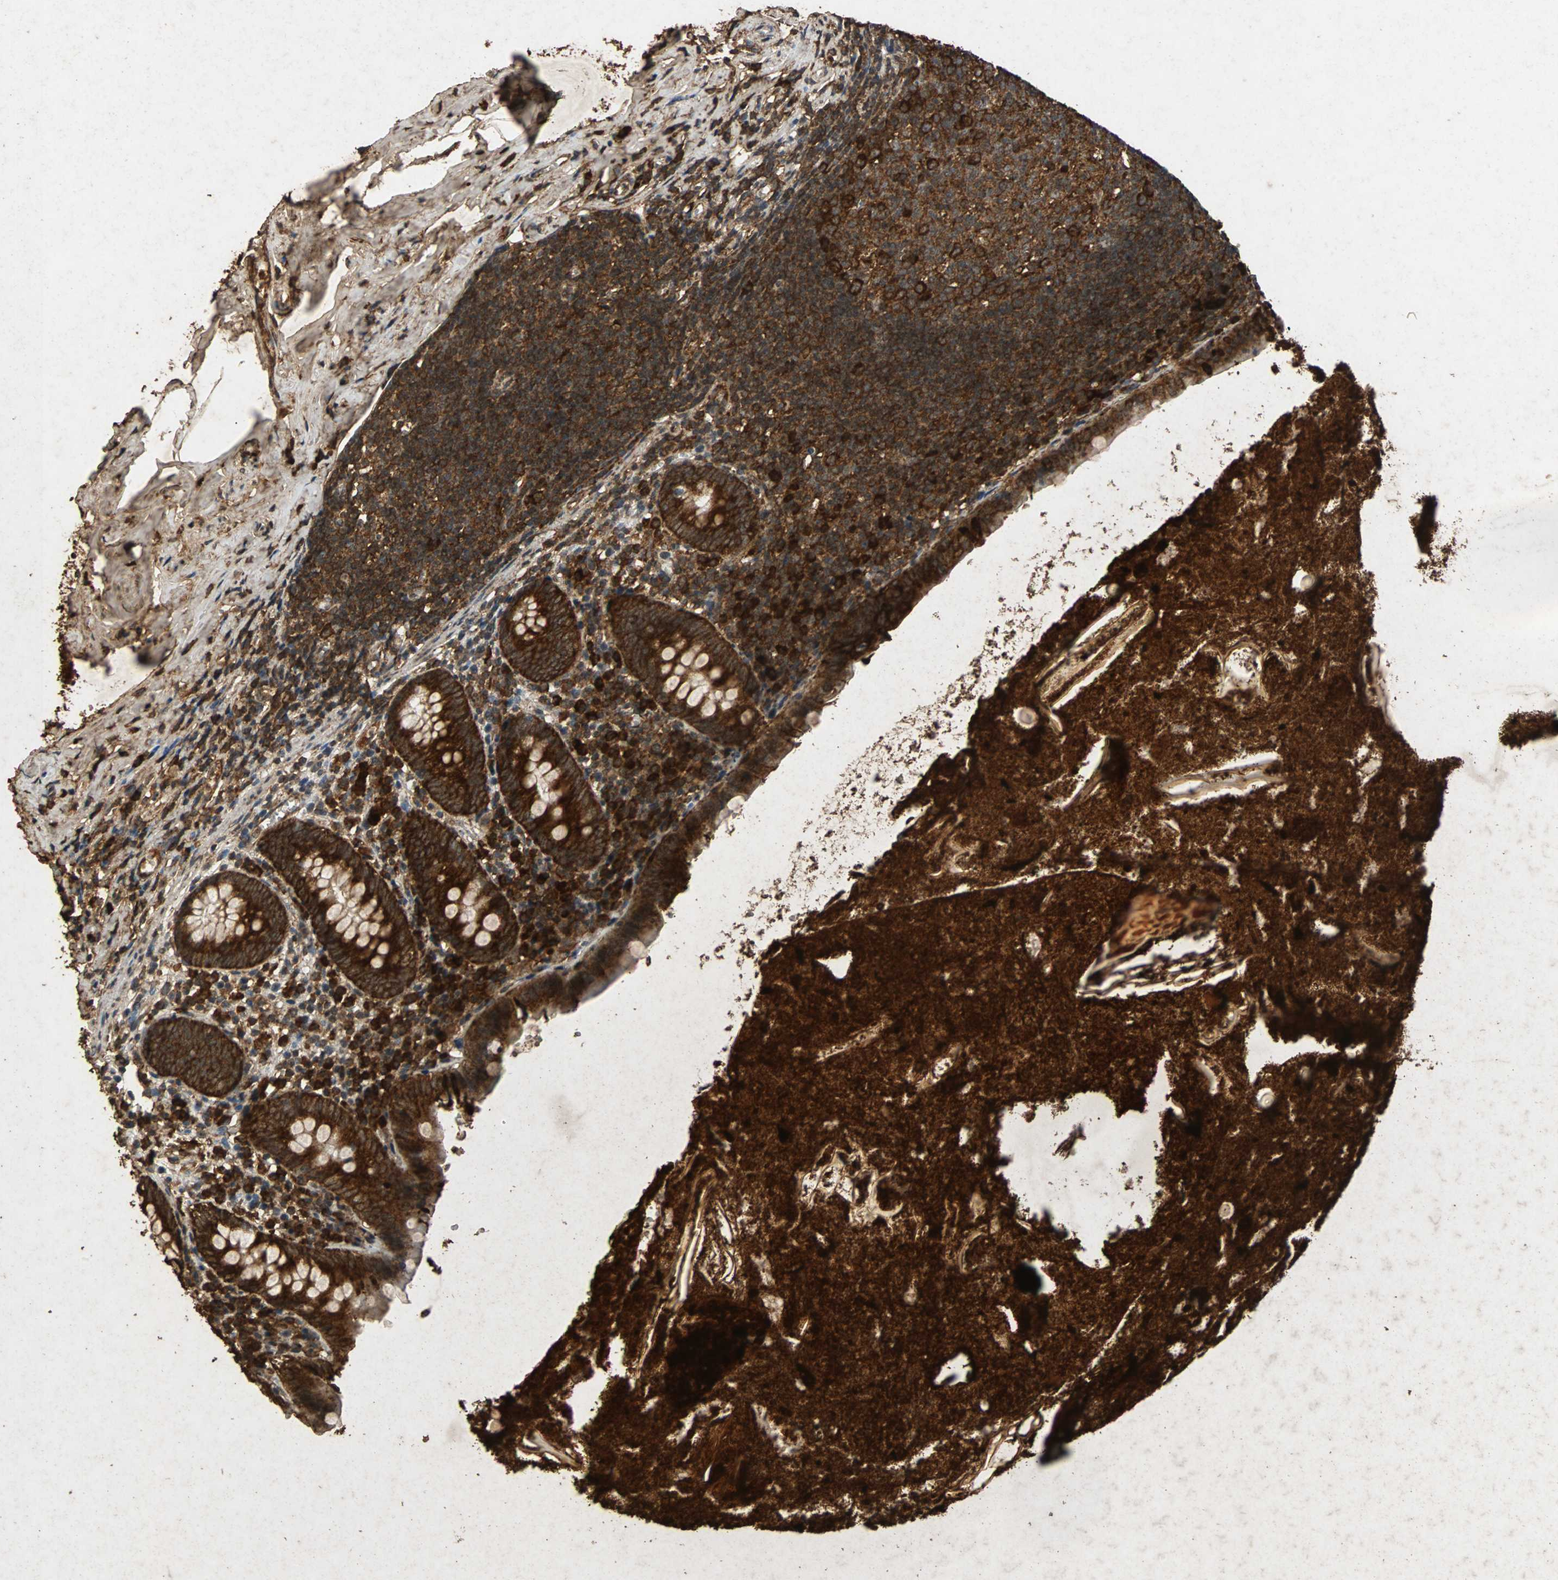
{"staining": {"intensity": "strong", "quantity": ">75%", "location": "cytoplasmic/membranous"}, "tissue": "appendix", "cell_type": "Glandular cells", "image_type": "normal", "snomed": [{"axis": "morphology", "description": "Normal tissue, NOS"}, {"axis": "topography", "description": "Appendix"}], "caption": "IHC histopathology image of benign appendix stained for a protein (brown), which shows high levels of strong cytoplasmic/membranous positivity in approximately >75% of glandular cells.", "gene": "NAA10", "patient": {"sex": "male", "age": 52}}